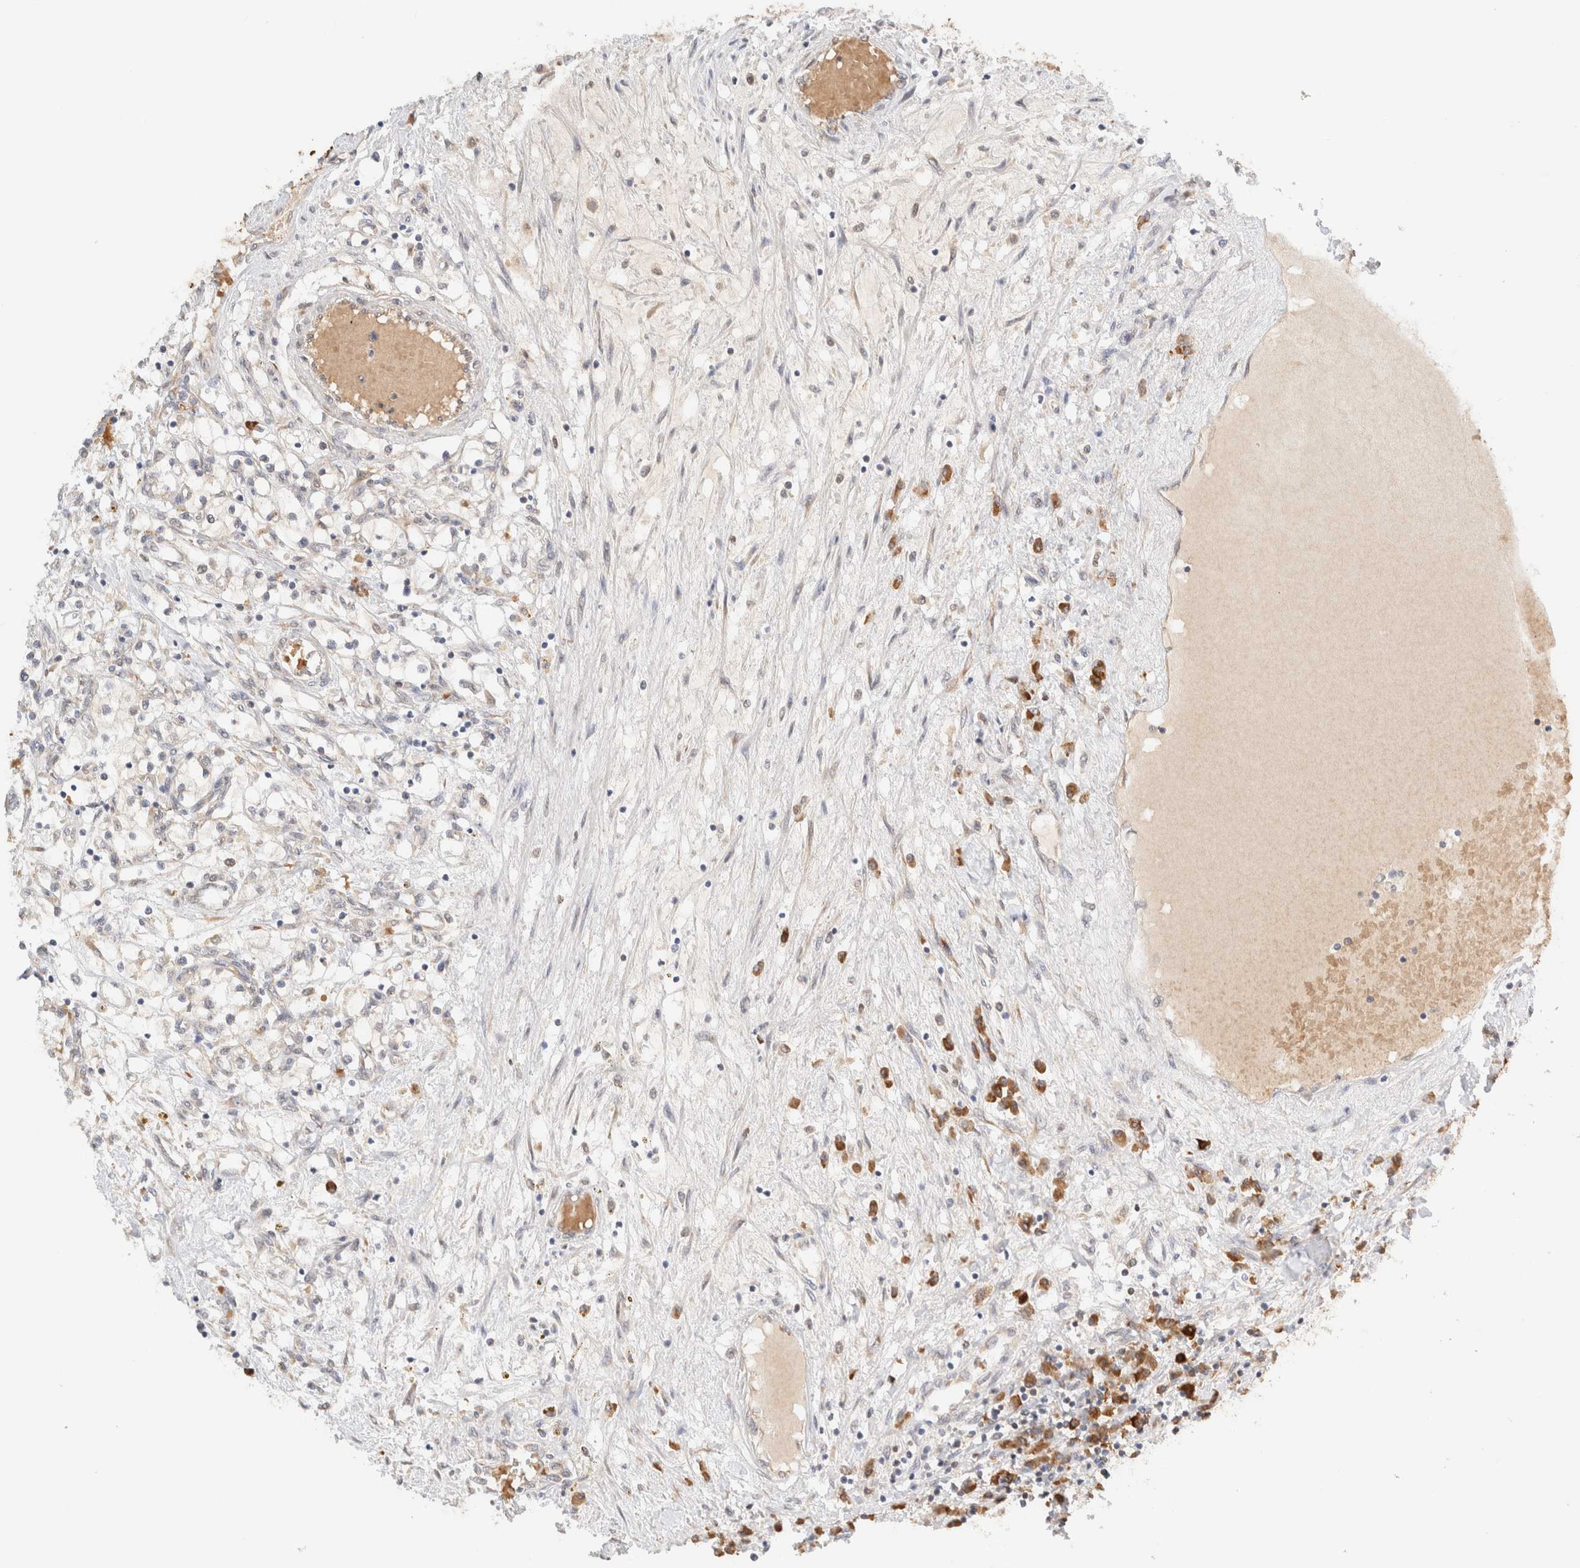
{"staining": {"intensity": "negative", "quantity": "none", "location": "none"}, "tissue": "renal cancer", "cell_type": "Tumor cells", "image_type": "cancer", "snomed": [{"axis": "morphology", "description": "Adenocarcinoma, NOS"}, {"axis": "topography", "description": "Kidney"}], "caption": "DAB immunohistochemical staining of renal cancer exhibits no significant expression in tumor cells. Nuclei are stained in blue.", "gene": "SYVN1", "patient": {"sex": "male", "age": 68}}